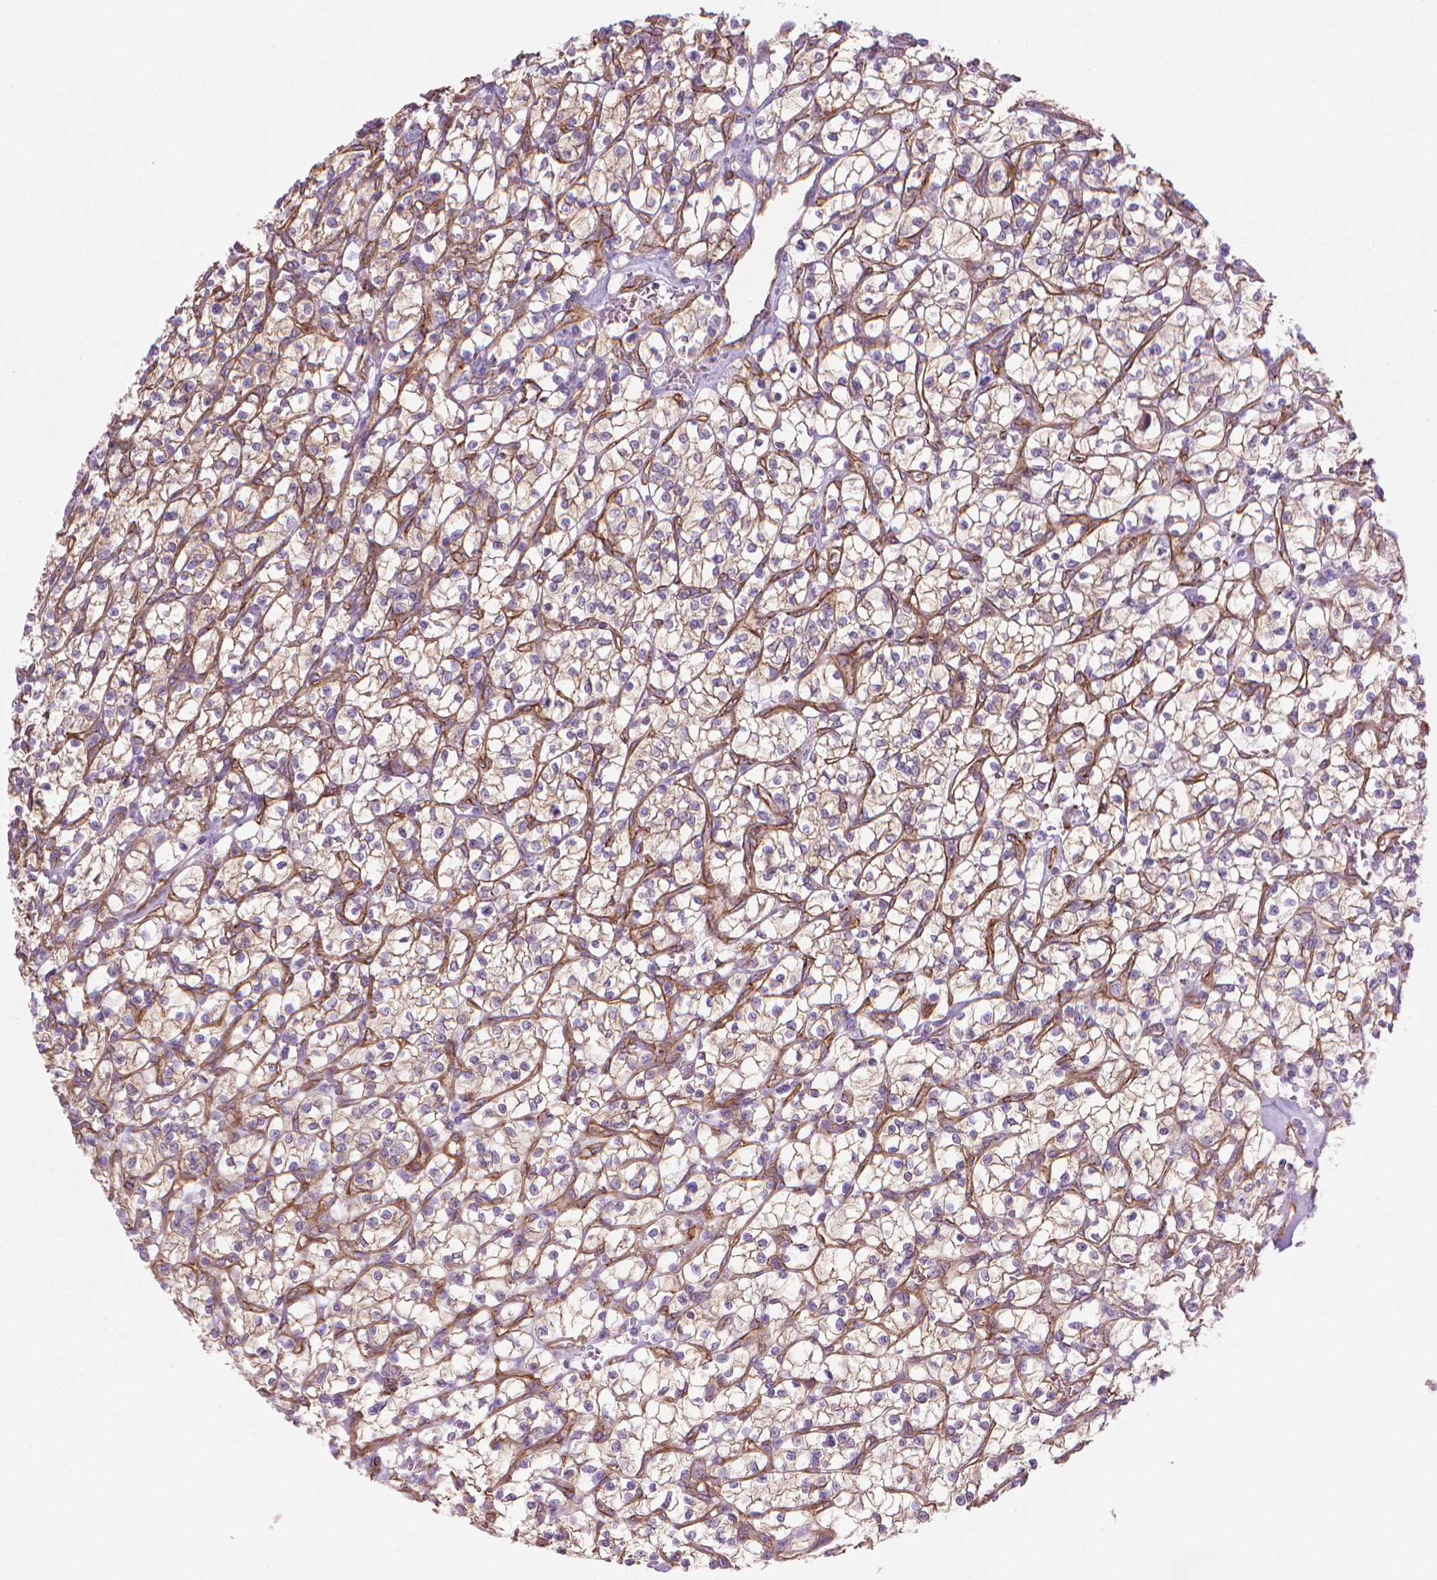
{"staining": {"intensity": "weak", "quantity": ">75%", "location": "cytoplasmic/membranous"}, "tissue": "renal cancer", "cell_type": "Tumor cells", "image_type": "cancer", "snomed": [{"axis": "morphology", "description": "Adenocarcinoma, NOS"}, {"axis": "topography", "description": "Kidney"}], "caption": "Adenocarcinoma (renal) stained with DAB immunohistochemistry shows low levels of weak cytoplasmic/membranous expression in about >75% of tumor cells. Immunohistochemistry (ihc) stains the protein of interest in brown and the nuclei are stained blue.", "gene": "TENT5A", "patient": {"sex": "female", "age": 64}}